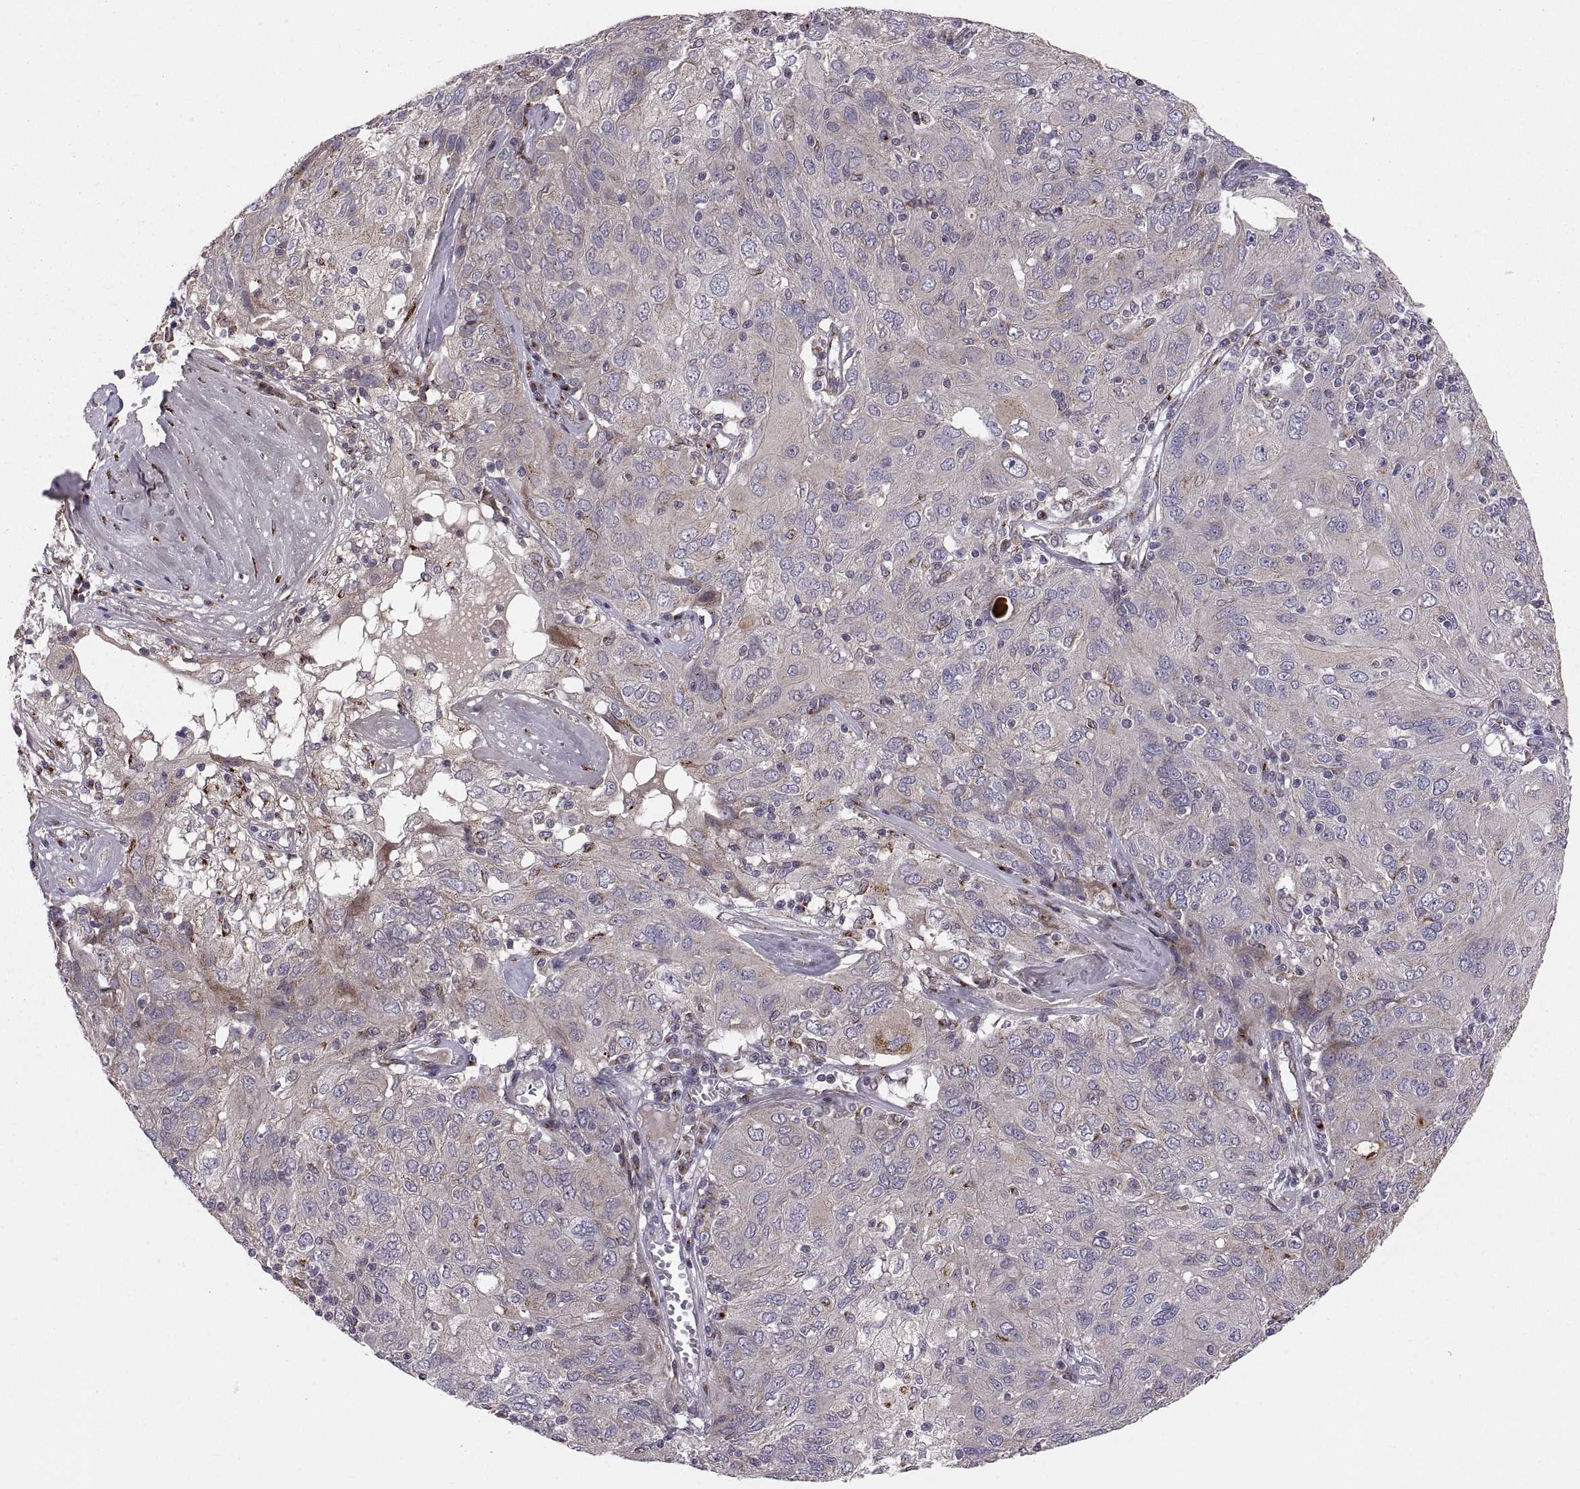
{"staining": {"intensity": "weak", "quantity": "<25%", "location": "cytoplasmic/membranous"}, "tissue": "ovarian cancer", "cell_type": "Tumor cells", "image_type": "cancer", "snomed": [{"axis": "morphology", "description": "Carcinoma, endometroid"}, {"axis": "topography", "description": "Ovary"}], "caption": "Photomicrograph shows no protein staining in tumor cells of ovarian endometroid carcinoma tissue.", "gene": "TESC", "patient": {"sex": "female", "age": 50}}